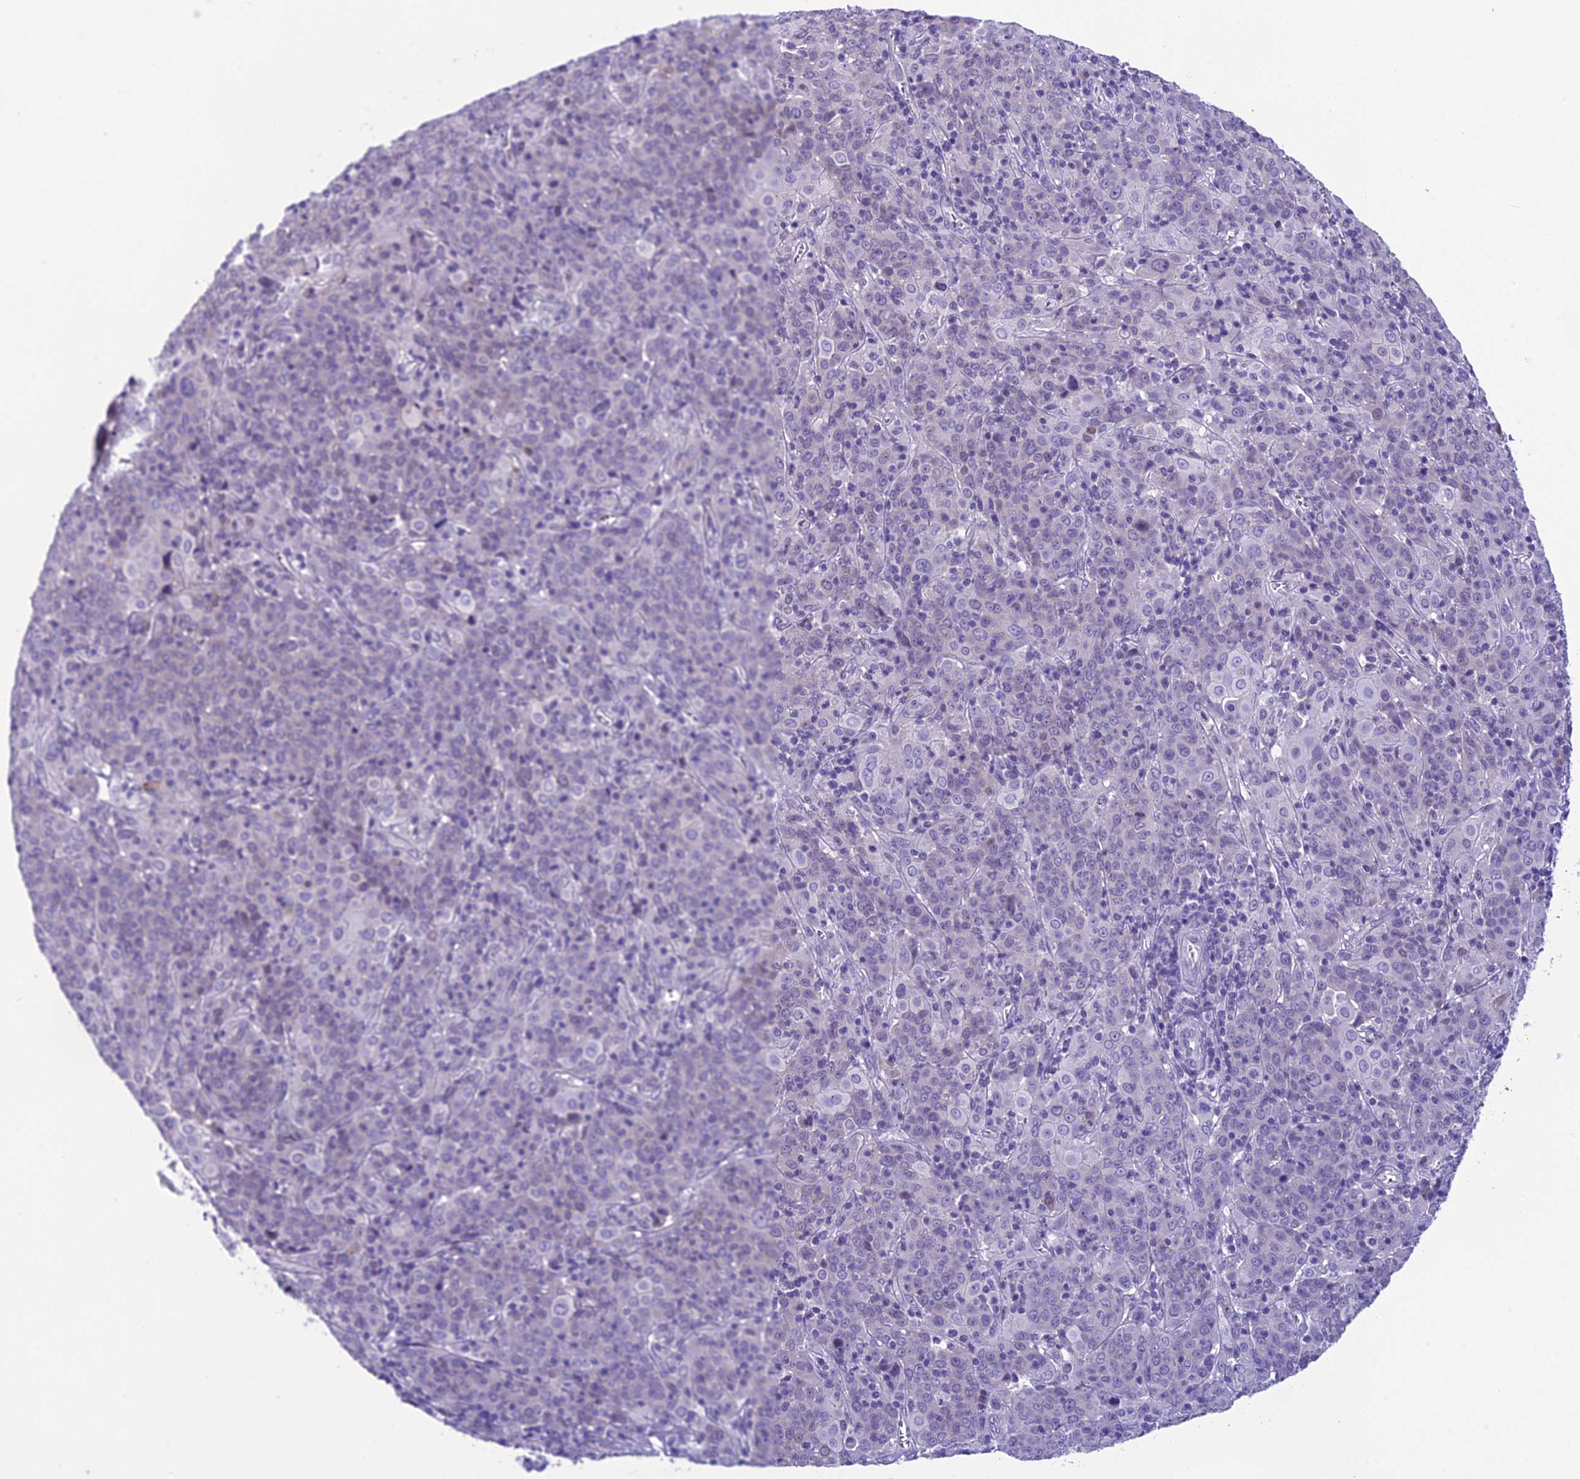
{"staining": {"intensity": "weak", "quantity": "<25%", "location": "nuclear"}, "tissue": "cervical cancer", "cell_type": "Tumor cells", "image_type": "cancer", "snomed": [{"axis": "morphology", "description": "Squamous cell carcinoma, NOS"}, {"axis": "topography", "description": "Cervix"}], "caption": "An IHC histopathology image of cervical squamous cell carcinoma is shown. There is no staining in tumor cells of cervical squamous cell carcinoma.", "gene": "PRR15", "patient": {"sex": "female", "age": 67}}